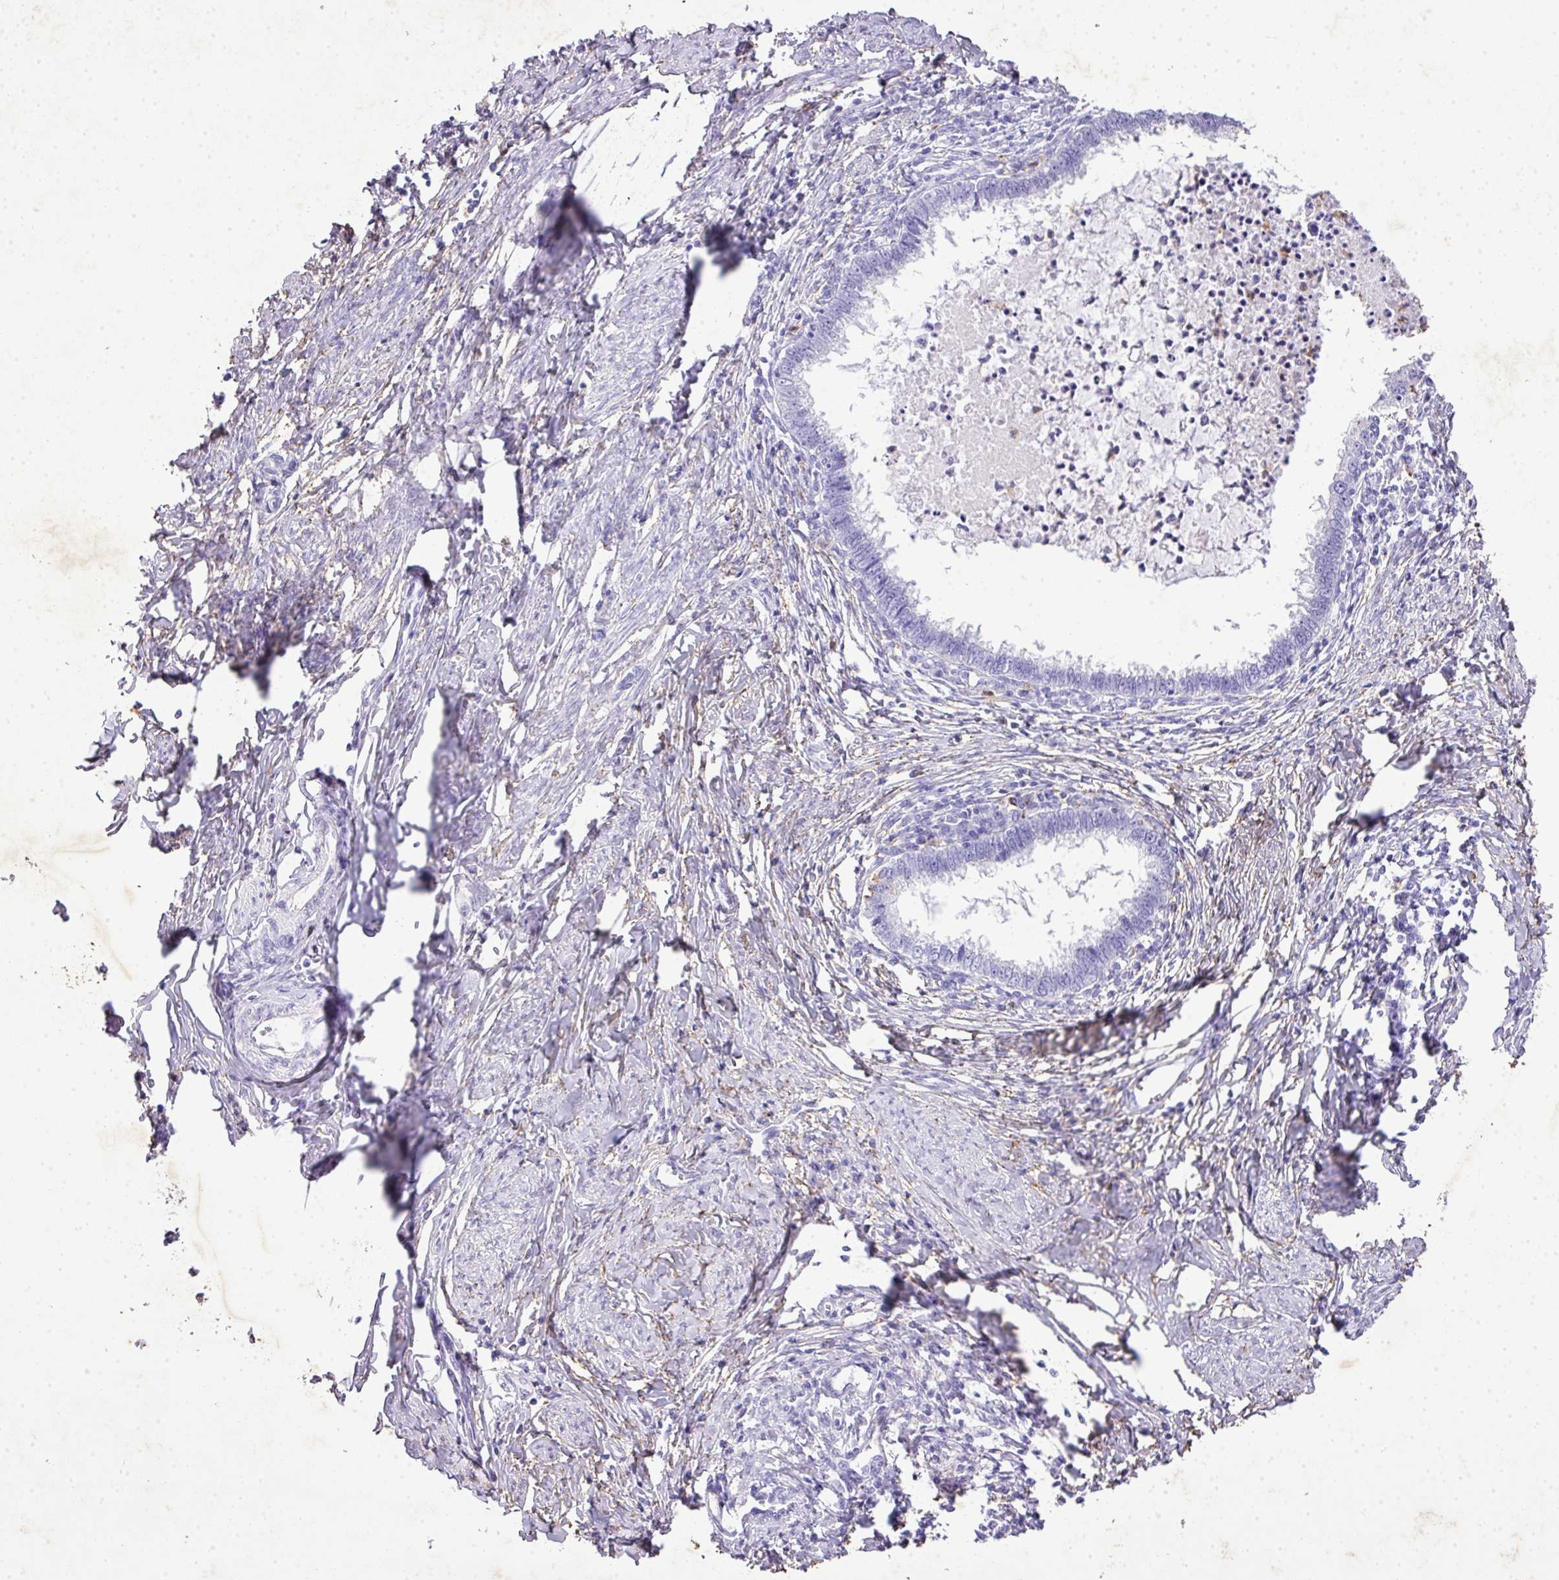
{"staining": {"intensity": "negative", "quantity": "none", "location": "none"}, "tissue": "cervical cancer", "cell_type": "Tumor cells", "image_type": "cancer", "snomed": [{"axis": "morphology", "description": "Adenocarcinoma, NOS"}, {"axis": "topography", "description": "Cervix"}], "caption": "Tumor cells show no significant staining in cervical adenocarcinoma.", "gene": "KCNJ11", "patient": {"sex": "female", "age": 36}}